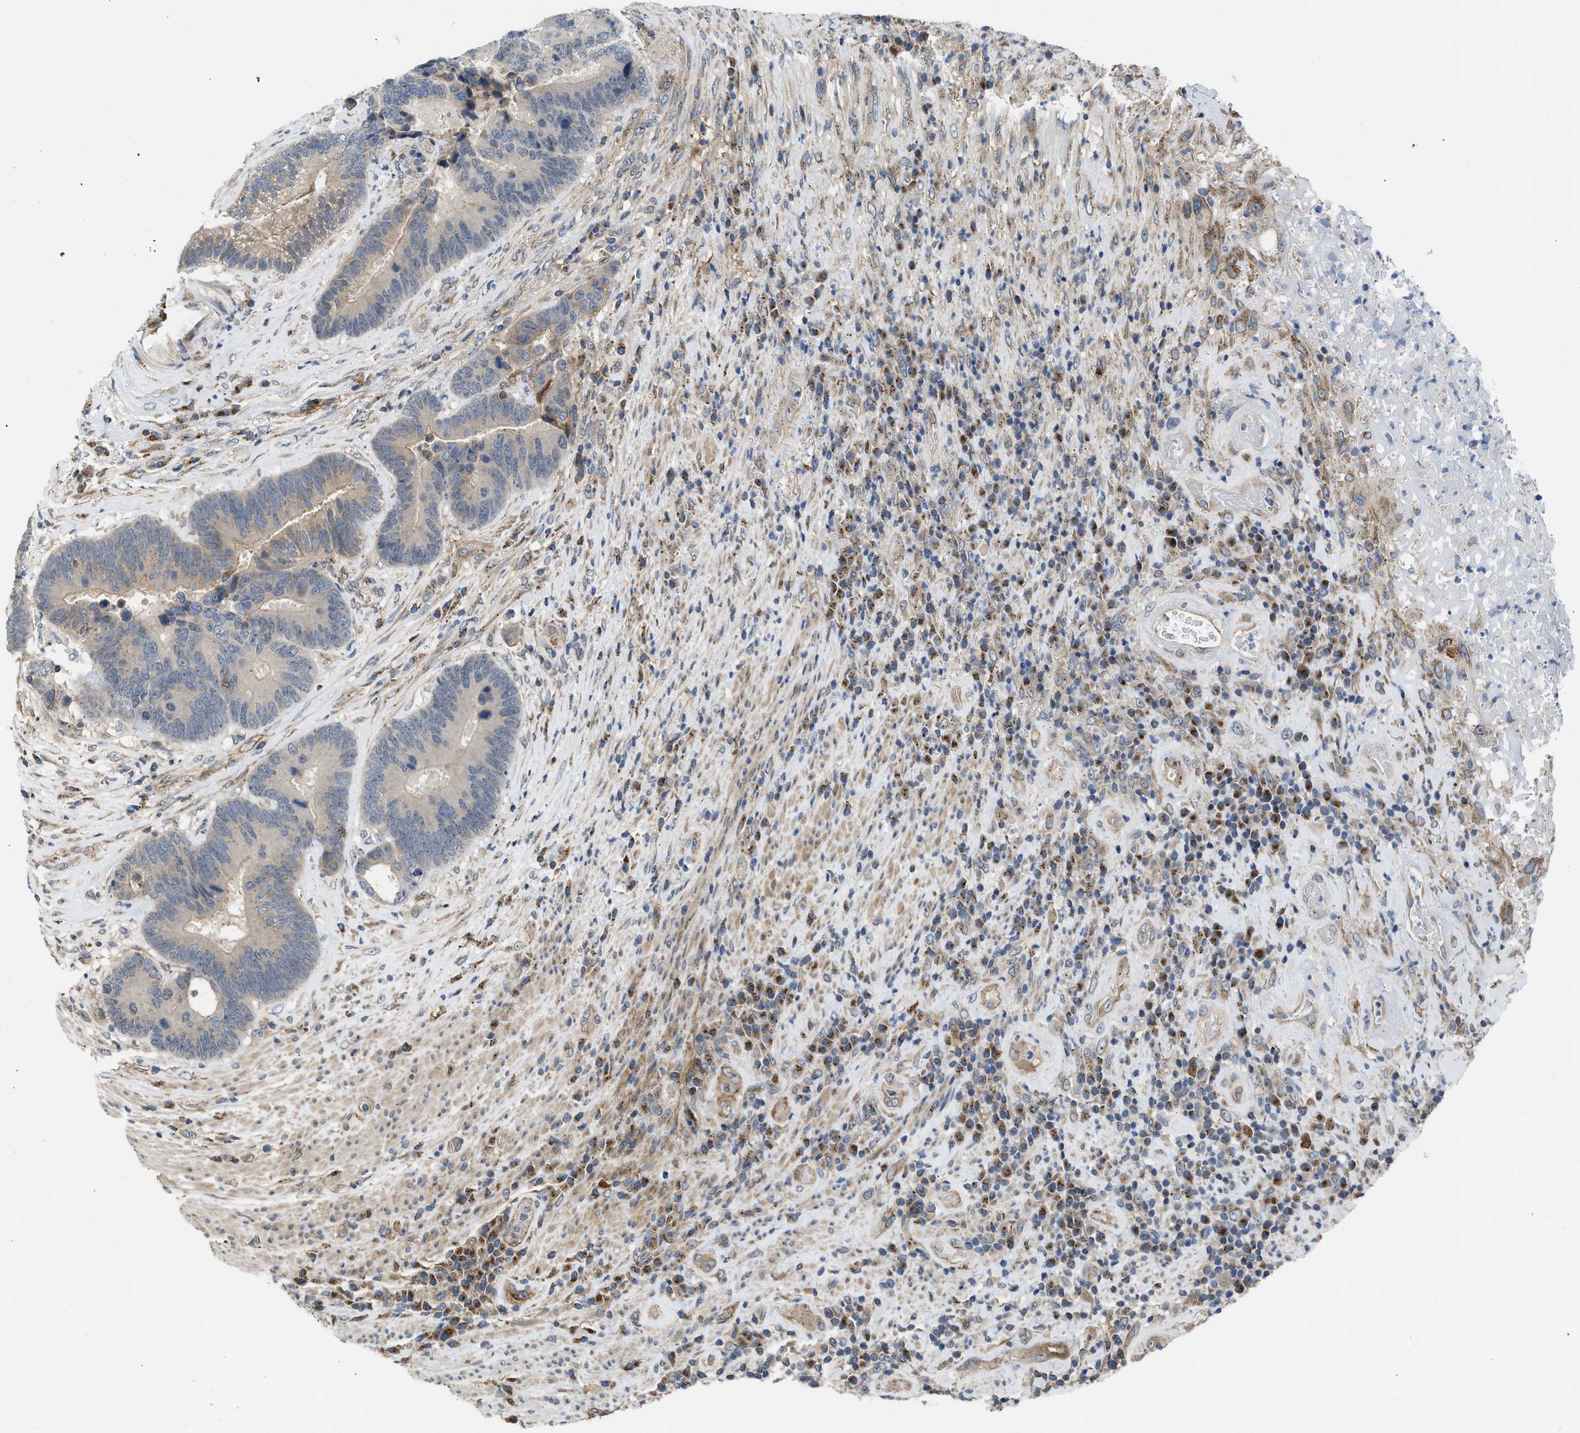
{"staining": {"intensity": "moderate", "quantity": "<25%", "location": "cytoplasmic/membranous"}, "tissue": "colorectal cancer", "cell_type": "Tumor cells", "image_type": "cancer", "snomed": [{"axis": "morphology", "description": "Adenocarcinoma, NOS"}, {"axis": "topography", "description": "Rectum"}], "caption": "Human colorectal cancer (adenocarcinoma) stained with a protein marker exhibits moderate staining in tumor cells.", "gene": "GPATCH2L", "patient": {"sex": "female", "age": 89}}